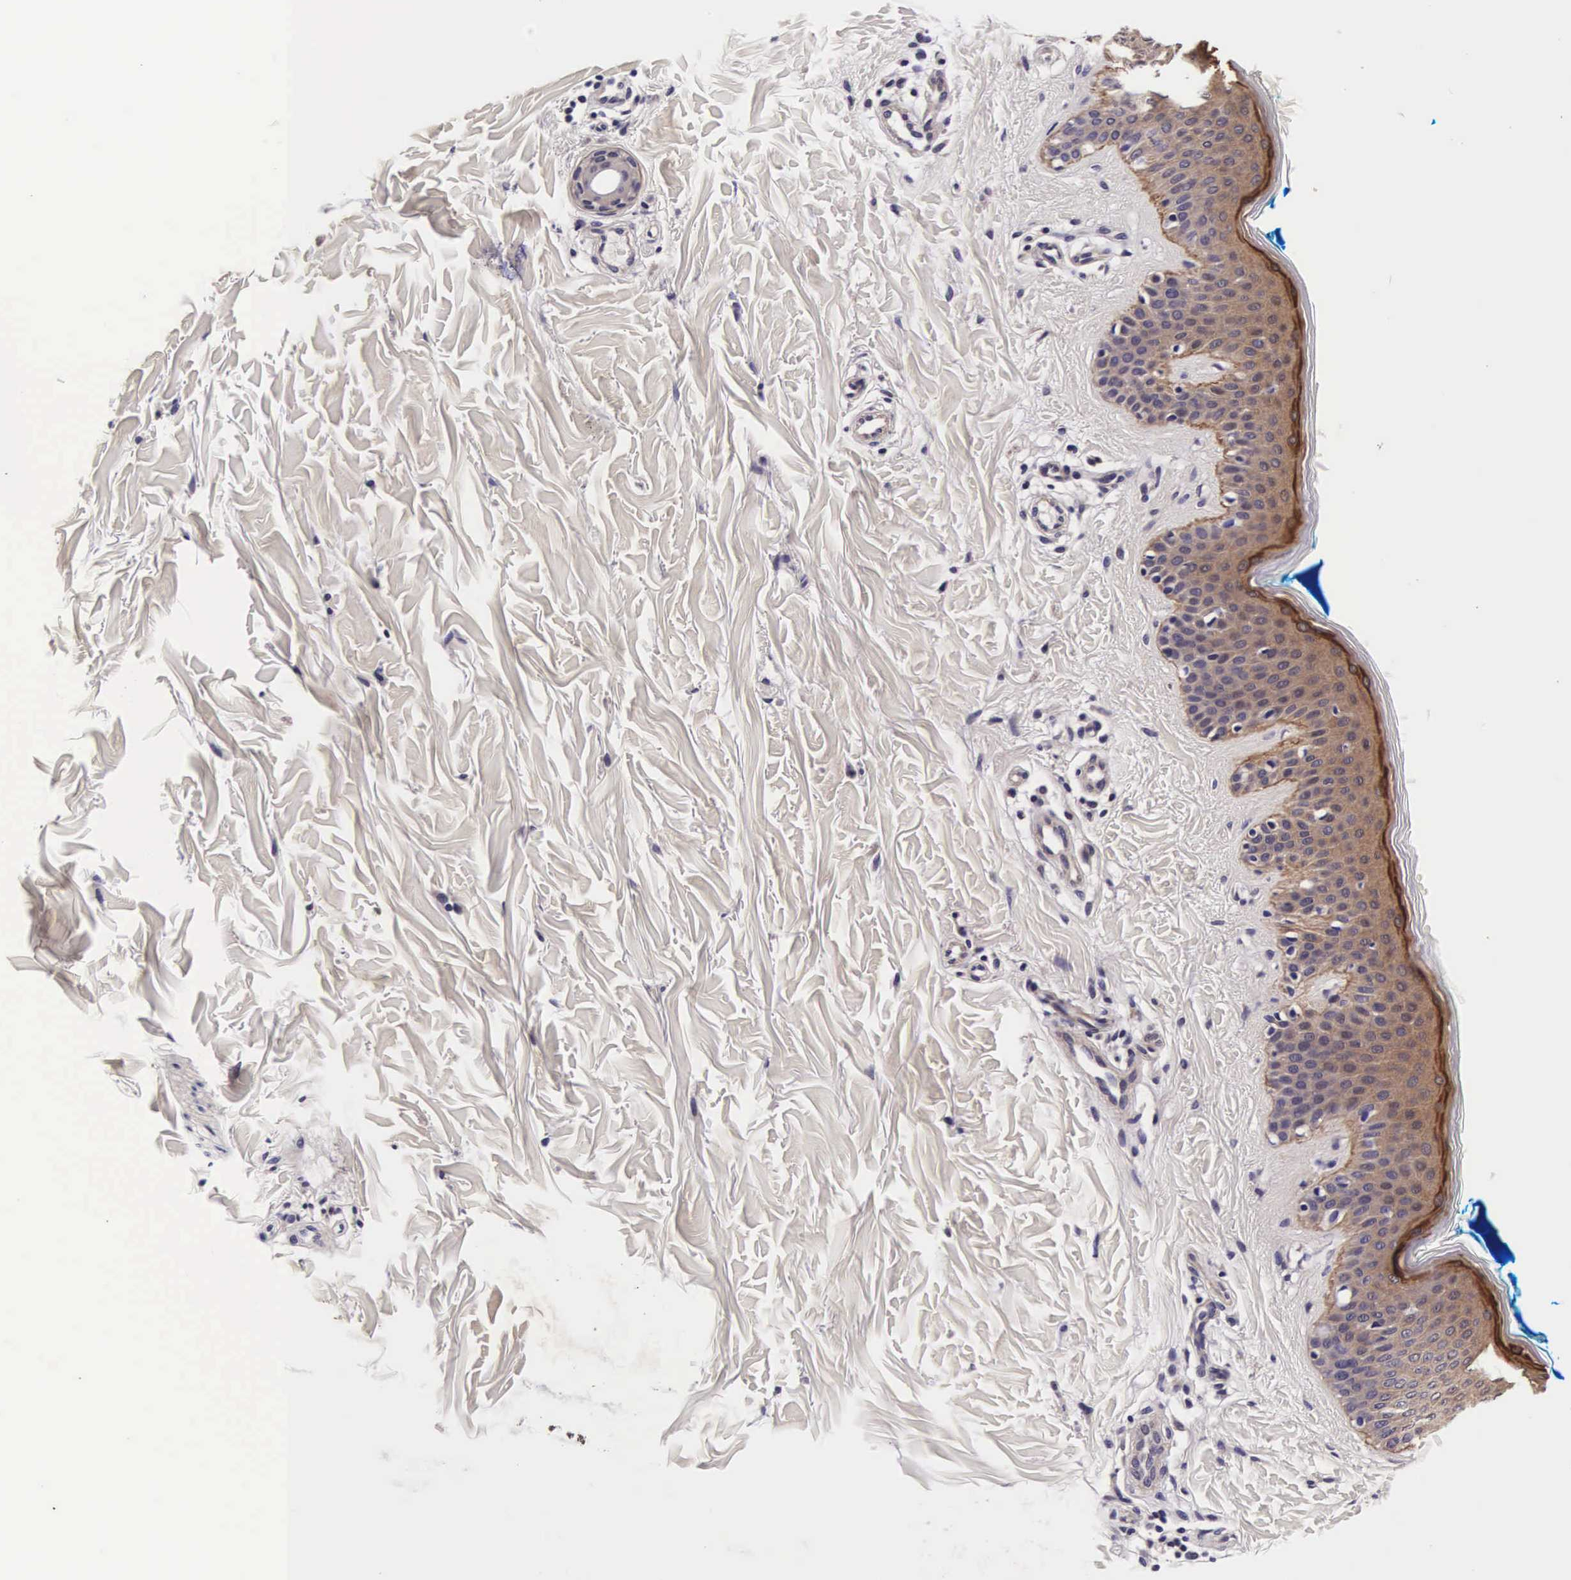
{"staining": {"intensity": "weak", "quantity": ">75%", "location": "cytoplasmic/membranous"}, "tissue": "skin", "cell_type": "Fibroblasts", "image_type": "normal", "snomed": [{"axis": "morphology", "description": "Normal tissue, NOS"}, {"axis": "topography", "description": "Skin"}], "caption": "This histopathology image displays immunohistochemistry staining of unremarkable skin, with low weak cytoplasmic/membranous positivity in about >75% of fibroblasts.", "gene": "PHETA2", "patient": {"sex": "female", "age": 17}}